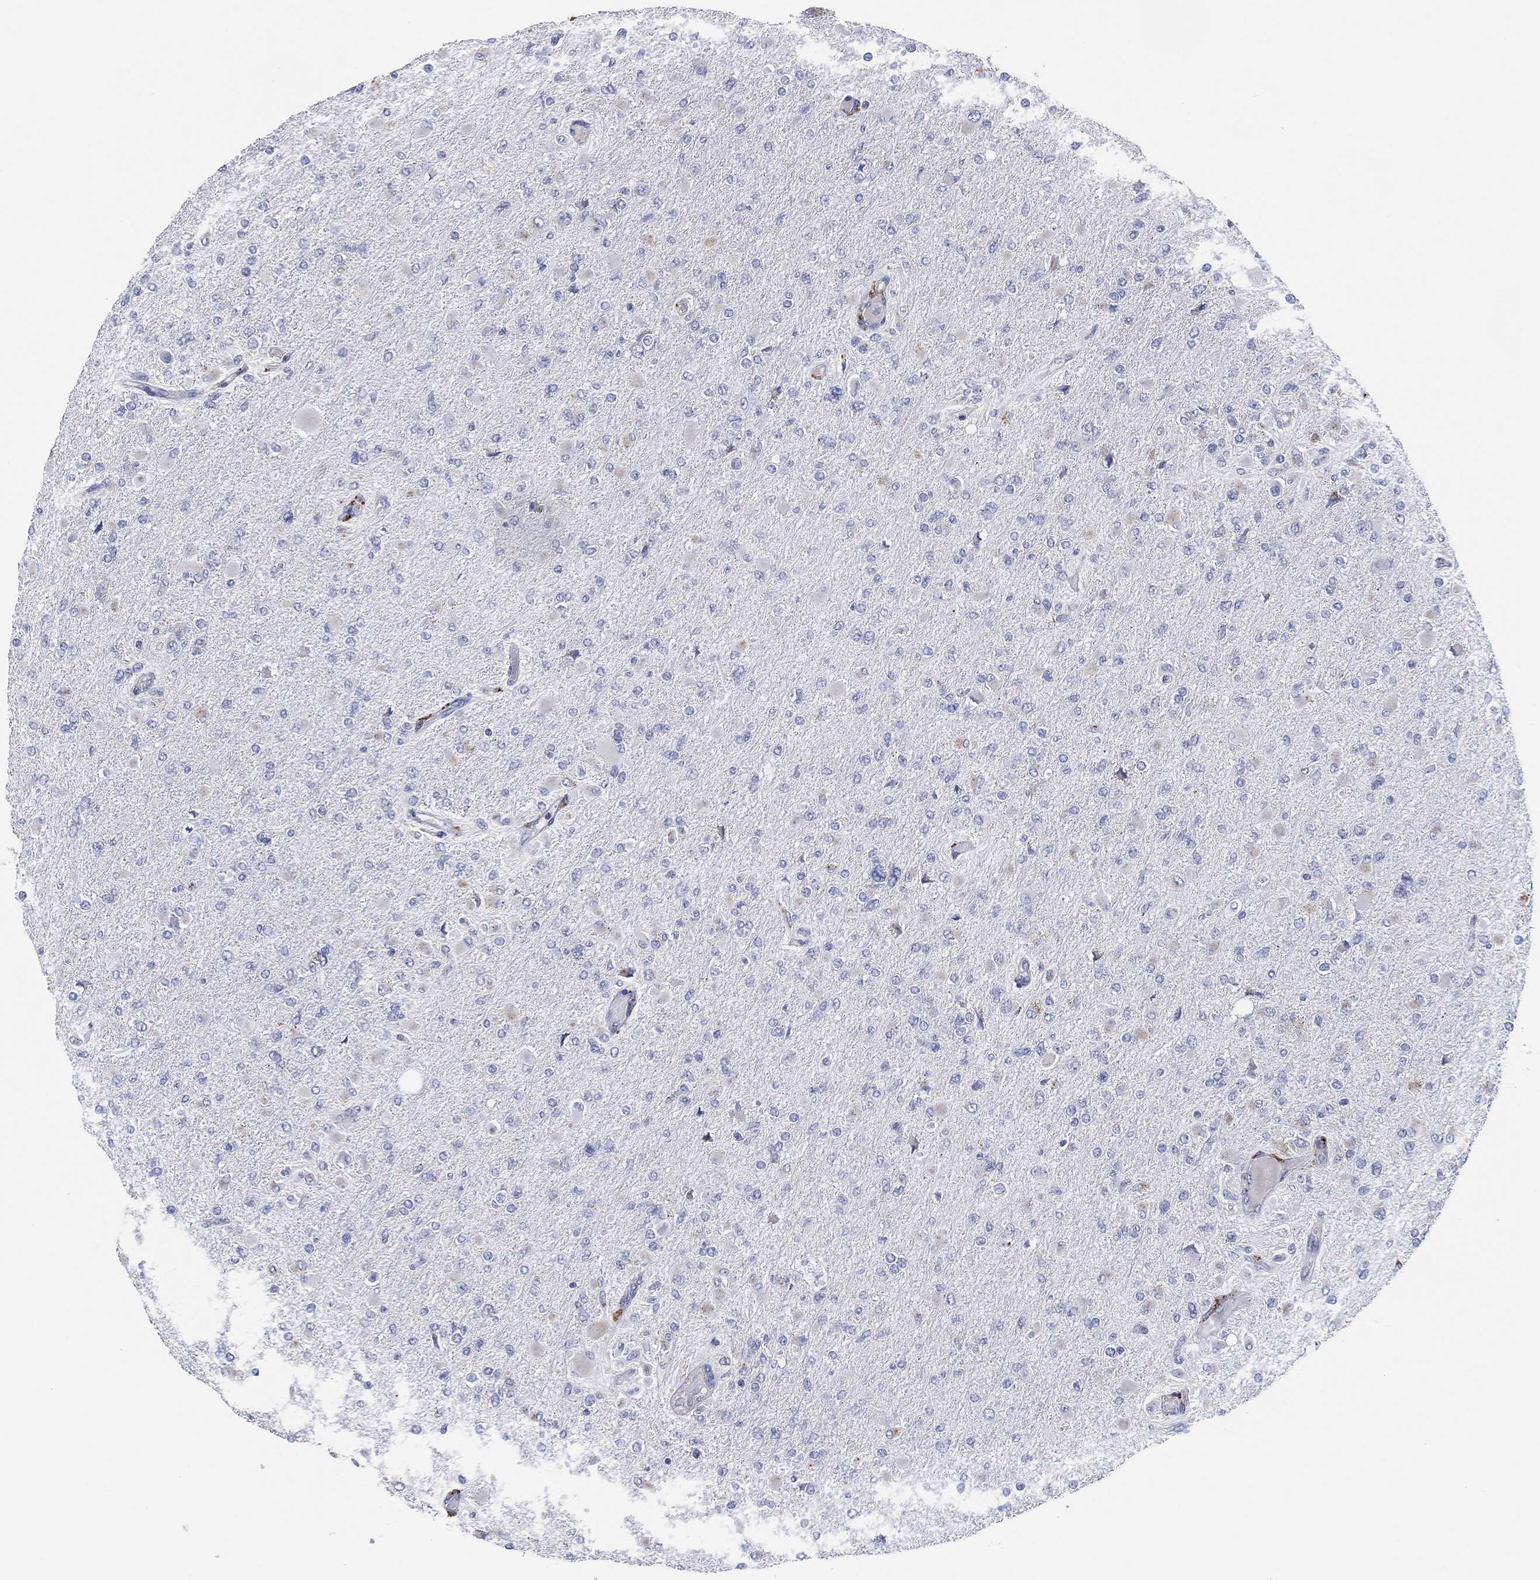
{"staining": {"intensity": "negative", "quantity": "none", "location": "none"}, "tissue": "glioma", "cell_type": "Tumor cells", "image_type": "cancer", "snomed": [{"axis": "morphology", "description": "Glioma, malignant, High grade"}, {"axis": "topography", "description": "Cerebral cortex"}], "caption": "High magnification brightfield microscopy of glioma stained with DAB (3,3'-diaminobenzidine) (brown) and counterstained with hematoxylin (blue): tumor cells show no significant staining. (IHC, brightfield microscopy, high magnification).", "gene": "GALNS", "patient": {"sex": "female", "age": 36}}